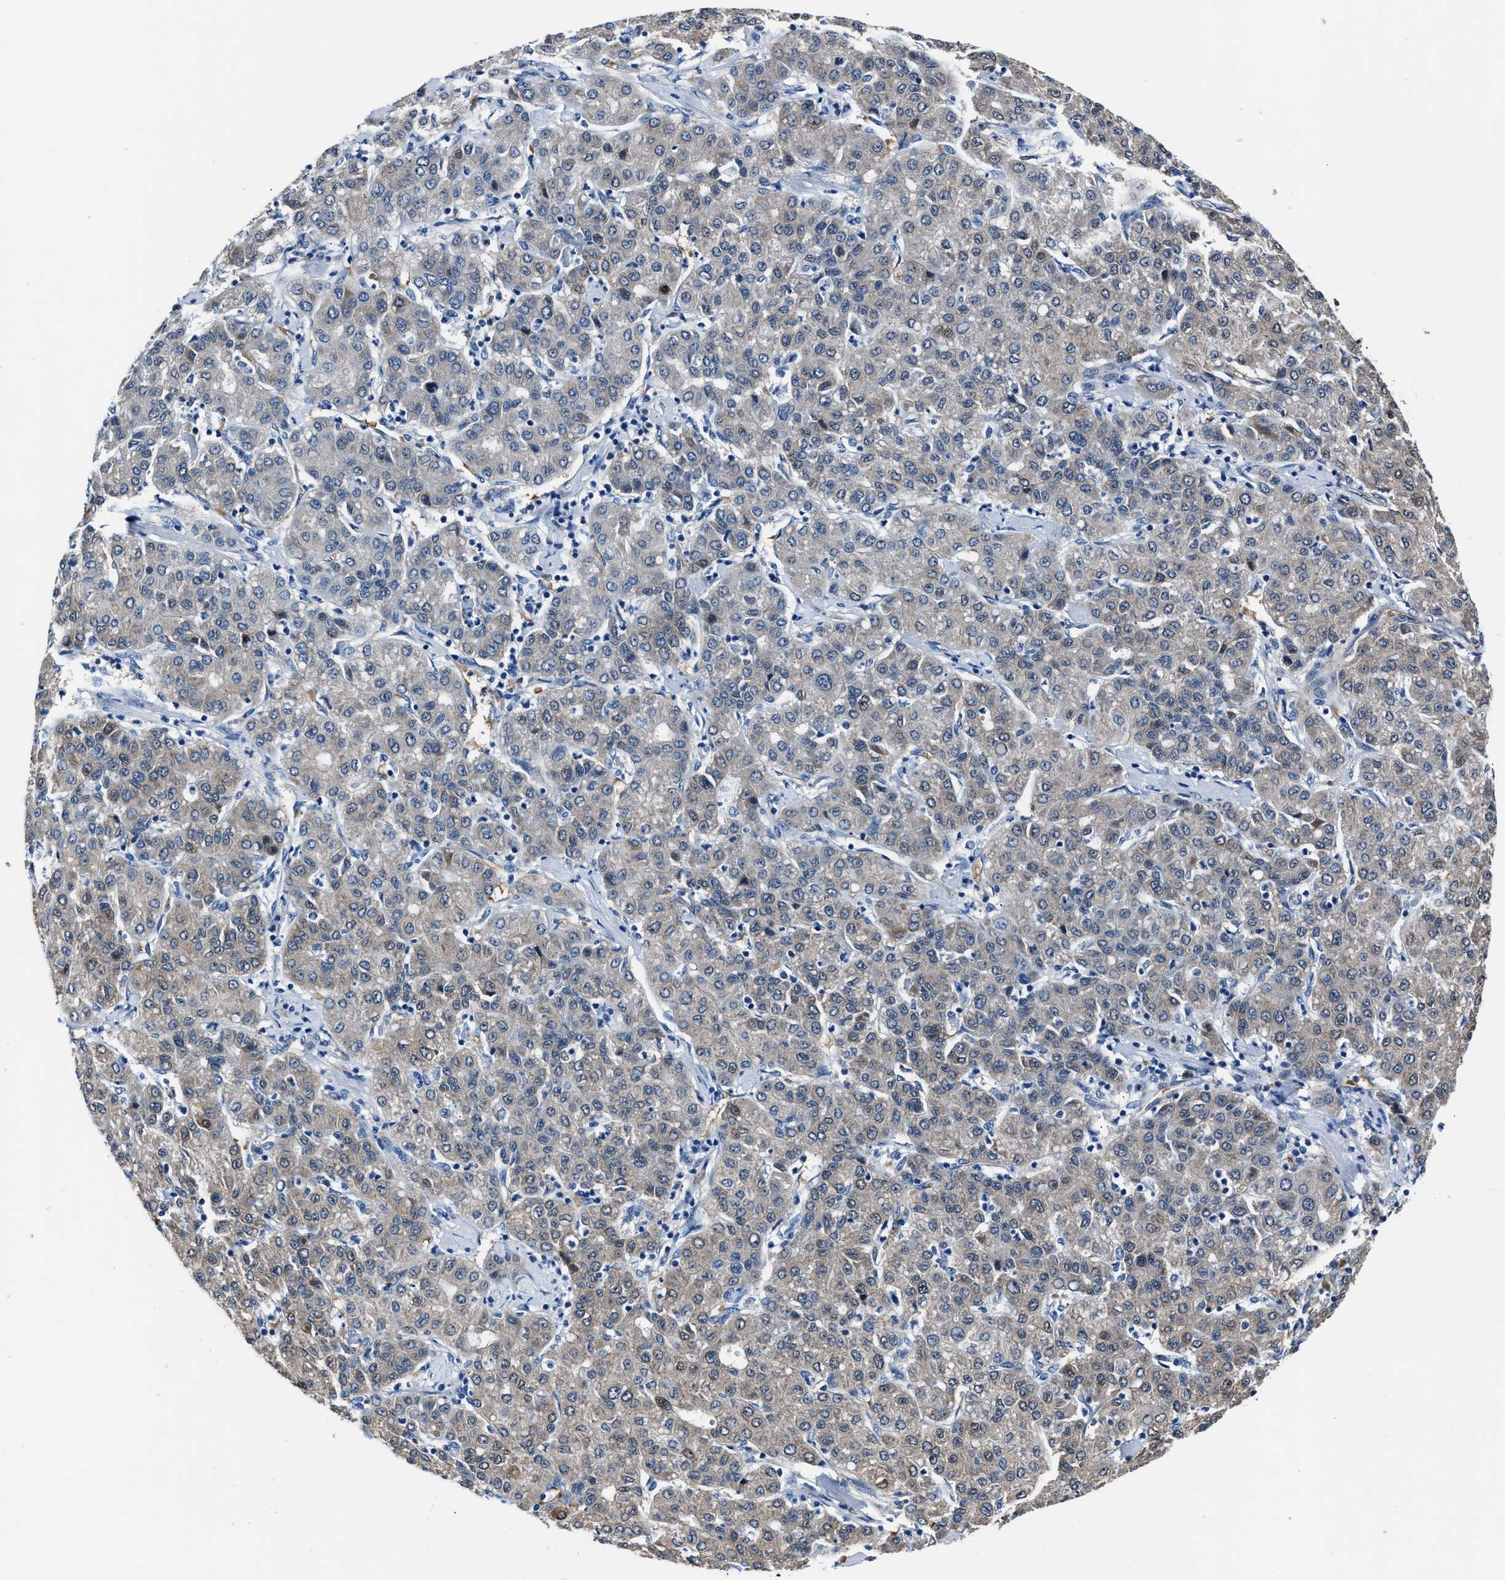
{"staining": {"intensity": "weak", "quantity": "<25%", "location": "cytoplasmic/membranous"}, "tissue": "liver cancer", "cell_type": "Tumor cells", "image_type": "cancer", "snomed": [{"axis": "morphology", "description": "Carcinoma, Hepatocellular, NOS"}, {"axis": "topography", "description": "Liver"}], "caption": "The micrograph displays no staining of tumor cells in liver cancer (hepatocellular carcinoma).", "gene": "PPA1", "patient": {"sex": "male", "age": 65}}